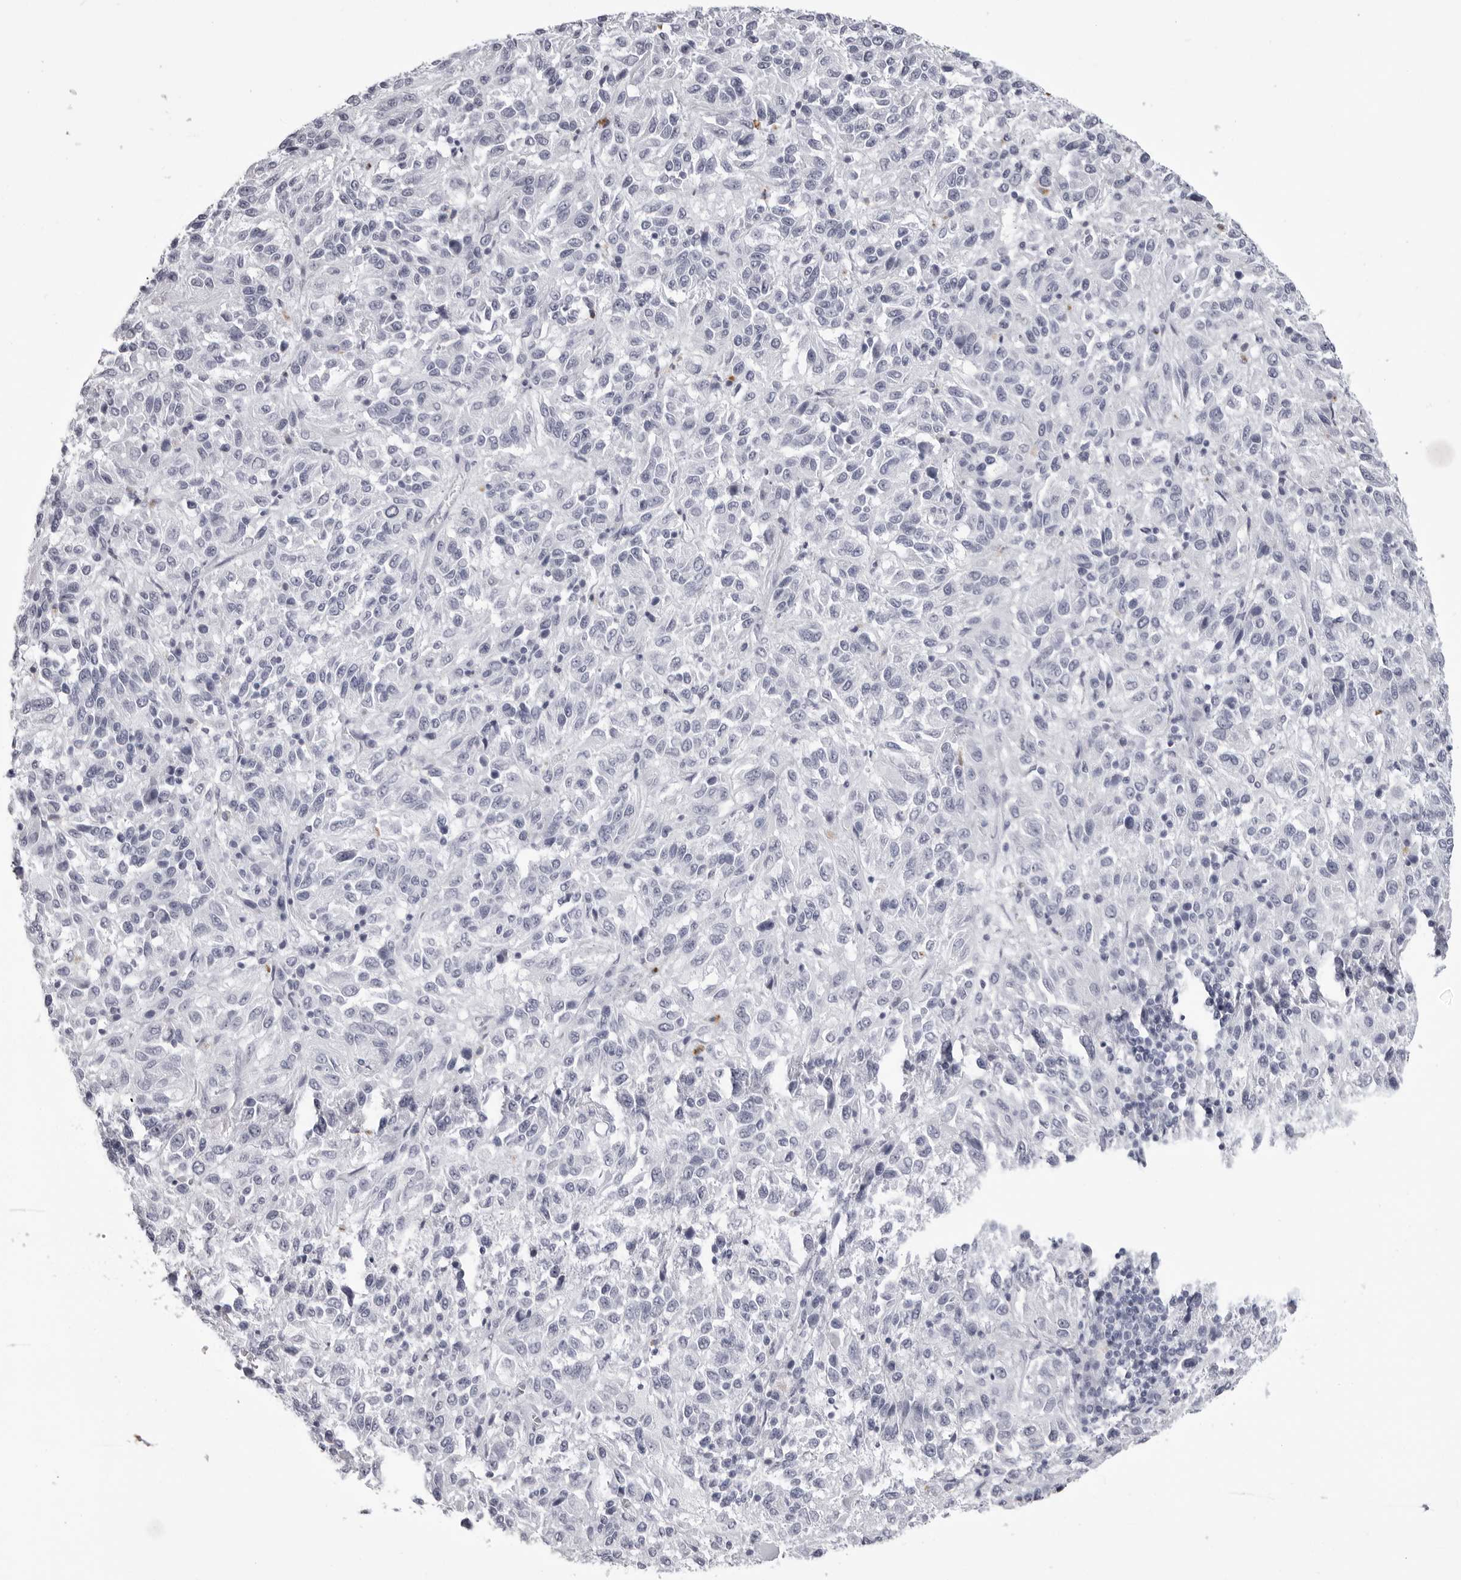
{"staining": {"intensity": "negative", "quantity": "none", "location": "none"}, "tissue": "melanoma", "cell_type": "Tumor cells", "image_type": "cancer", "snomed": [{"axis": "morphology", "description": "Malignant melanoma, Metastatic site"}, {"axis": "topography", "description": "Lung"}], "caption": "This is an IHC micrograph of human melanoma. There is no positivity in tumor cells.", "gene": "LGALS4", "patient": {"sex": "male", "age": 64}}